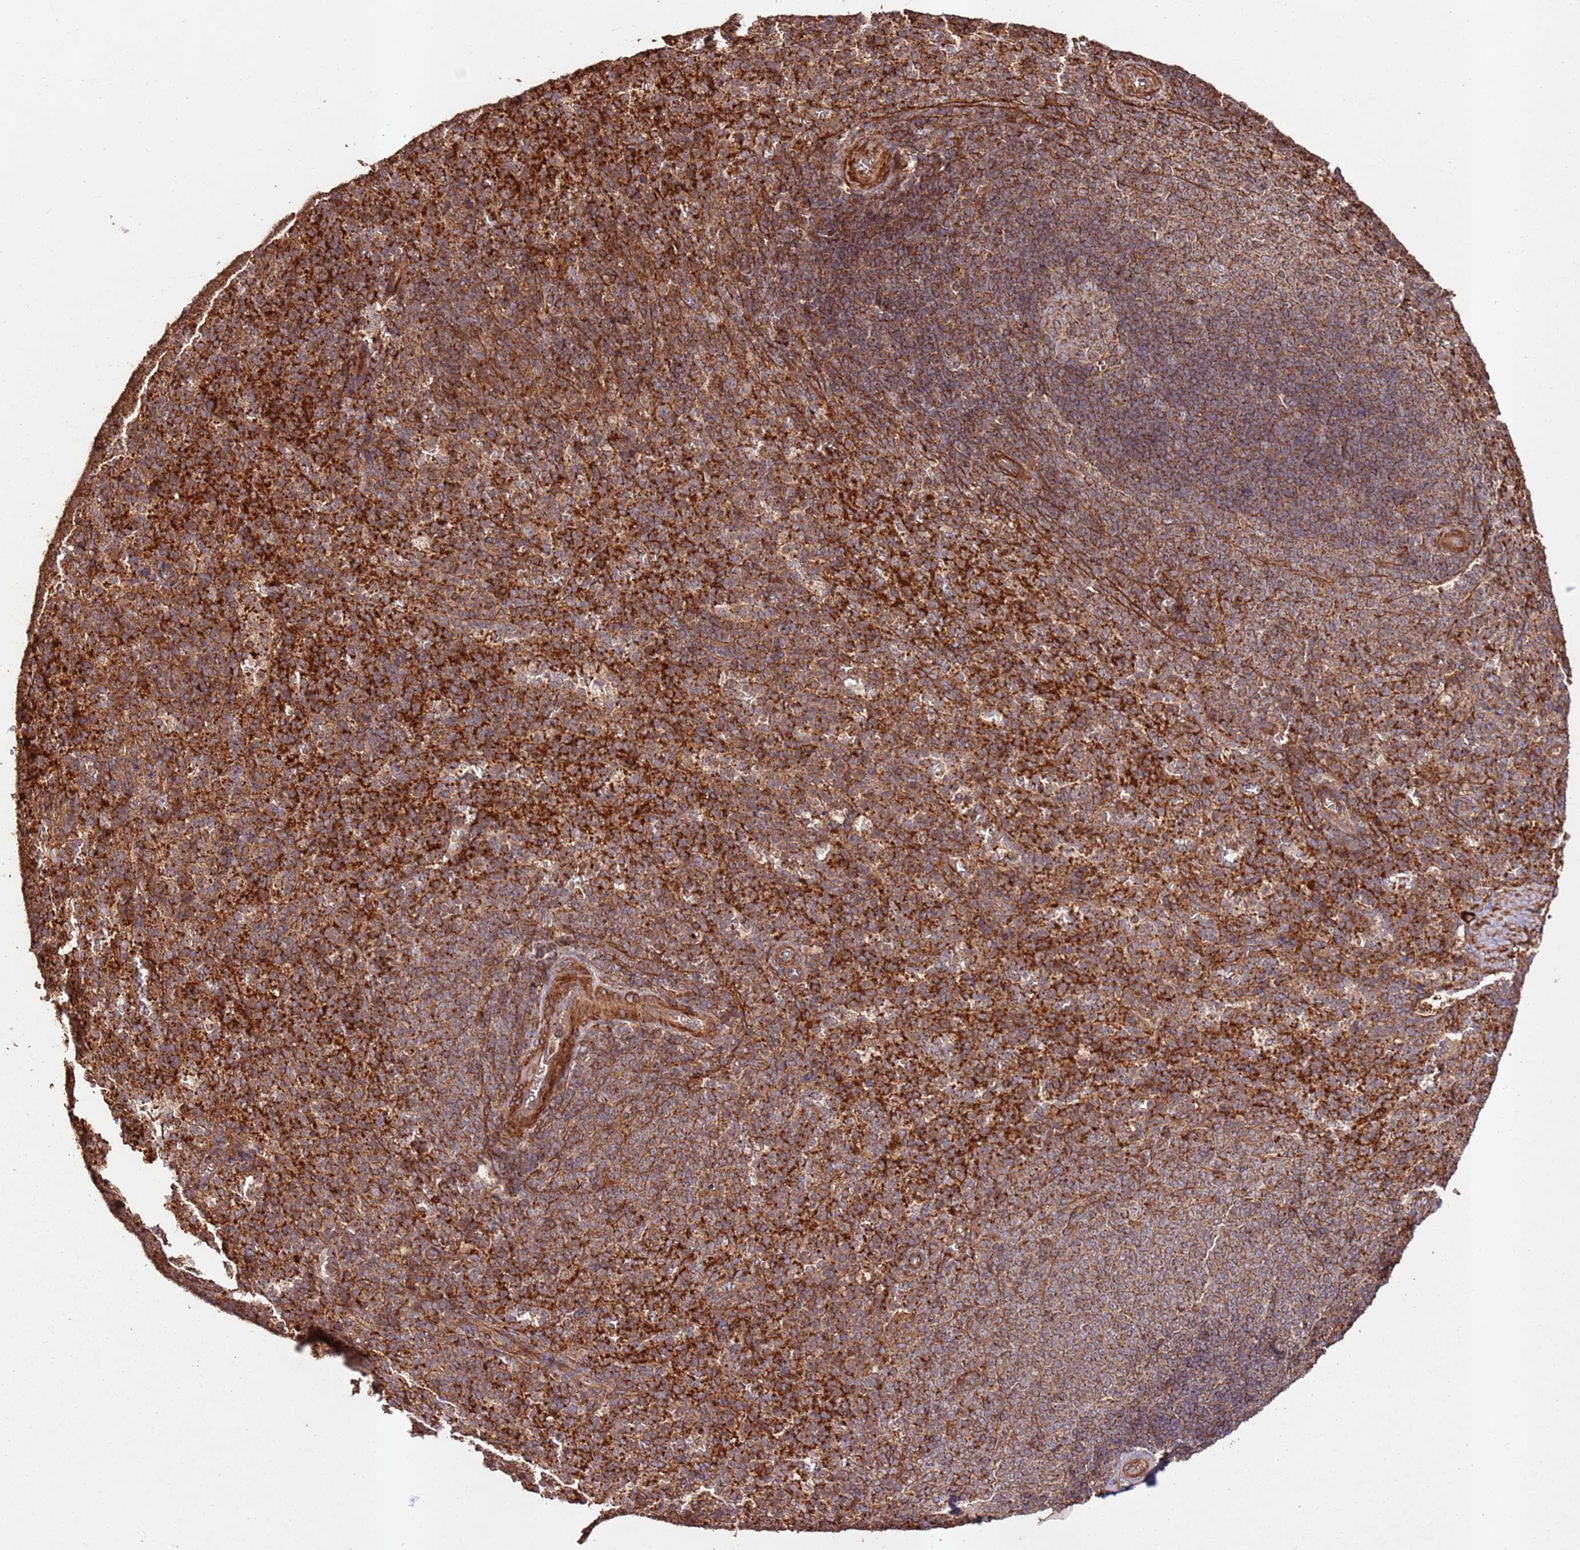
{"staining": {"intensity": "strong", "quantity": ">75%", "location": "cytoplasmic/membranous"}, "tissue": "spleen", "cell_type": "Cells in red pulp", "image_type": "normal", "snomed": [{"axis": "morphology", "description": "Normal tissue, NOS"}, {"axis": "topography", "description": "Spleen"}], "caption": "IHC micrograph of normal spleen stained for a protein (brown), which shows high levels of strong cytoplasmic/membranous positivity in approximately >75% of cells in red pulp.", "gene": "FAM186A", "patient": {"sex": "female", "age": 21}}